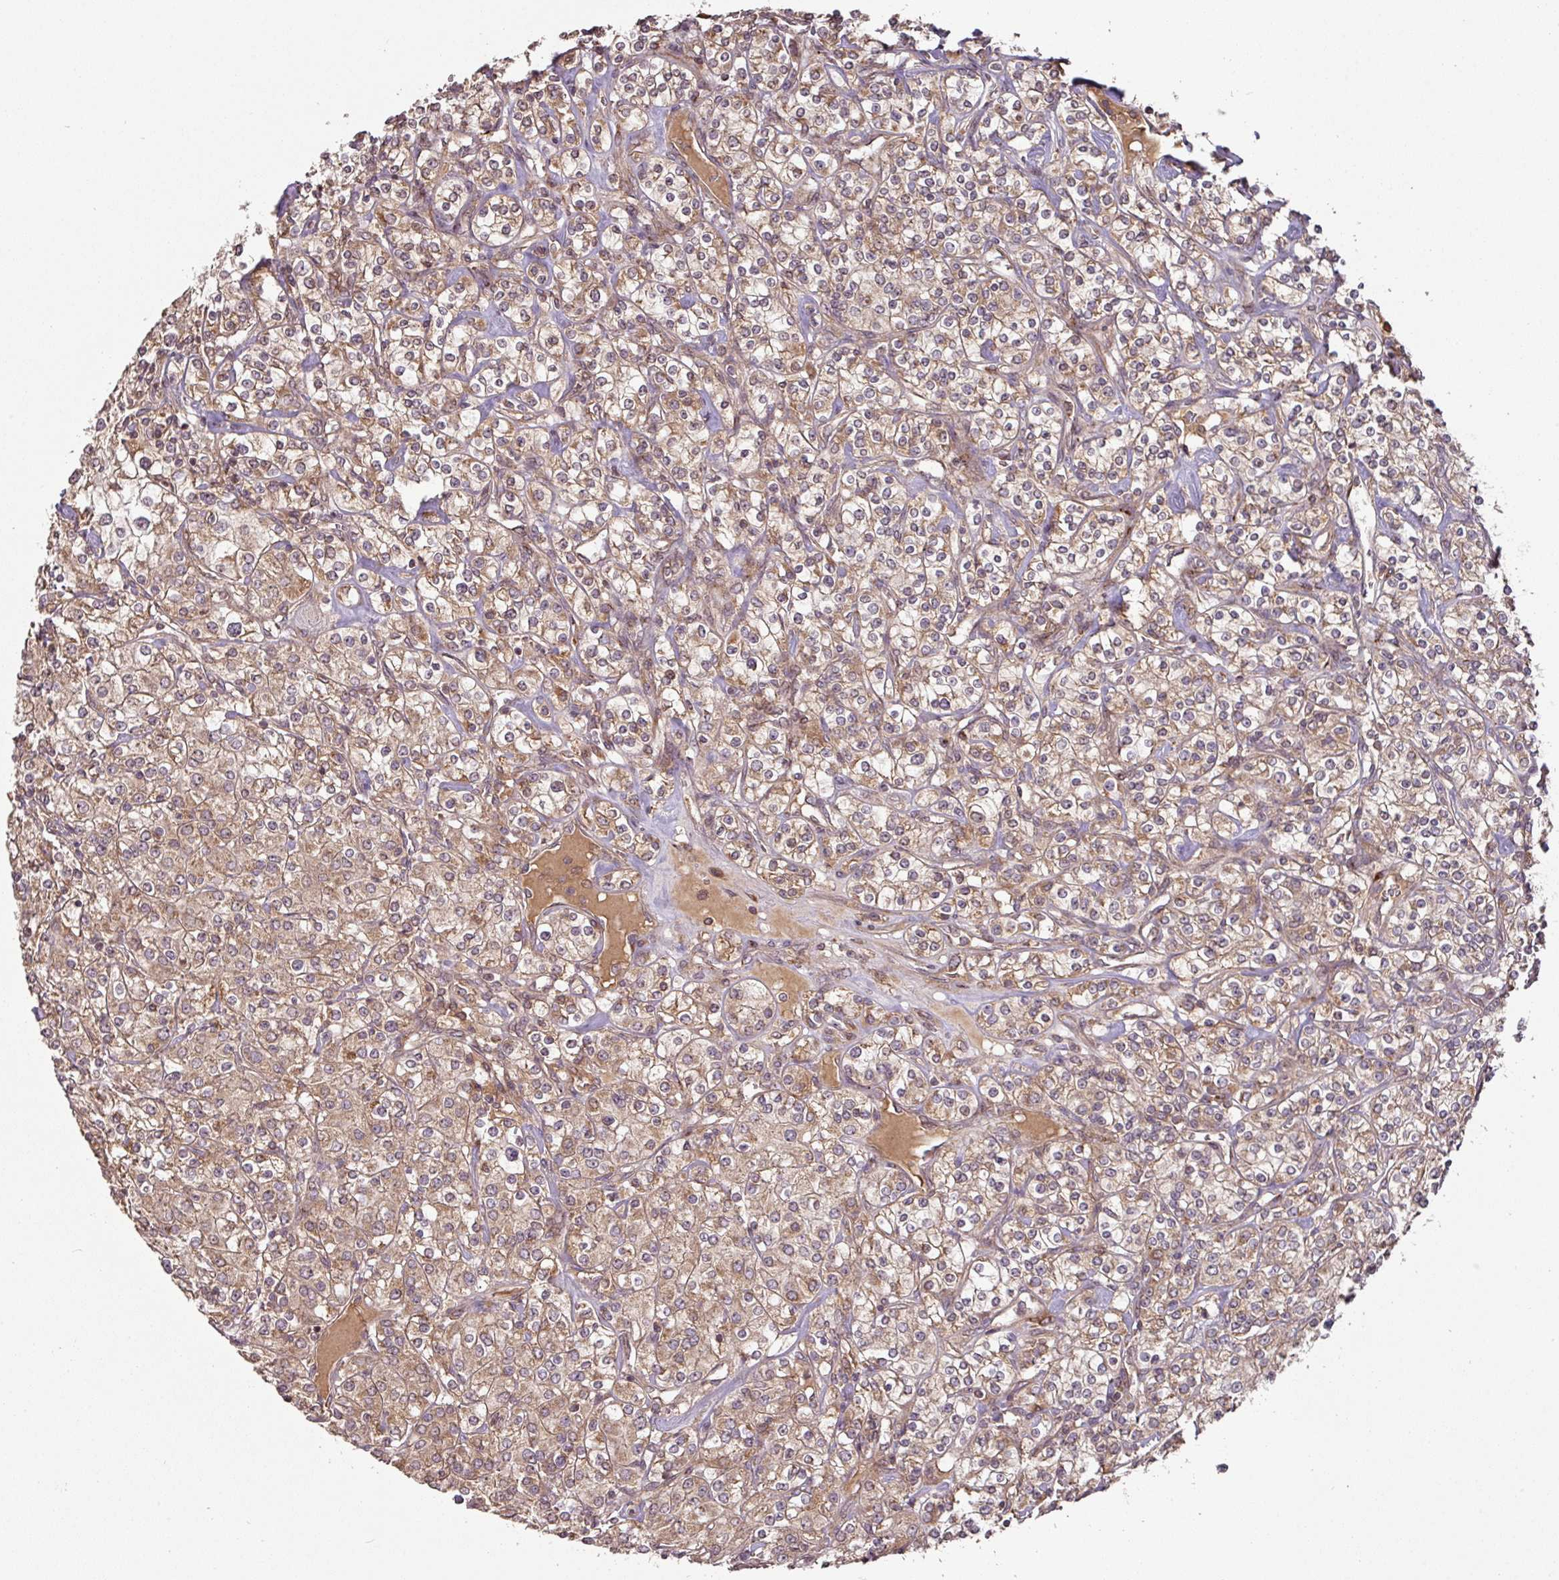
{"staining": {"intensity": "moderate", "quantity": ">75%", "location": "cytoplasmic/membranous"}, "tissue": "renal cancer", "cell_type": "Tumor cells", "image_type": "cancer", "snomed": [{"axis": "morphology", "description": "Adenocarcinoma, NOS"}, {"axis": "topography", "description": "Kidney"}], "caption": "Renal cancer (adenocarcinoma) stained for a protein (brown) reveals moderate cytoplasmic/membranous positive expression in approximately >75% of tumor cells.", "gene": "MRRF", "patient": {"sex": "male", "age": 77}}